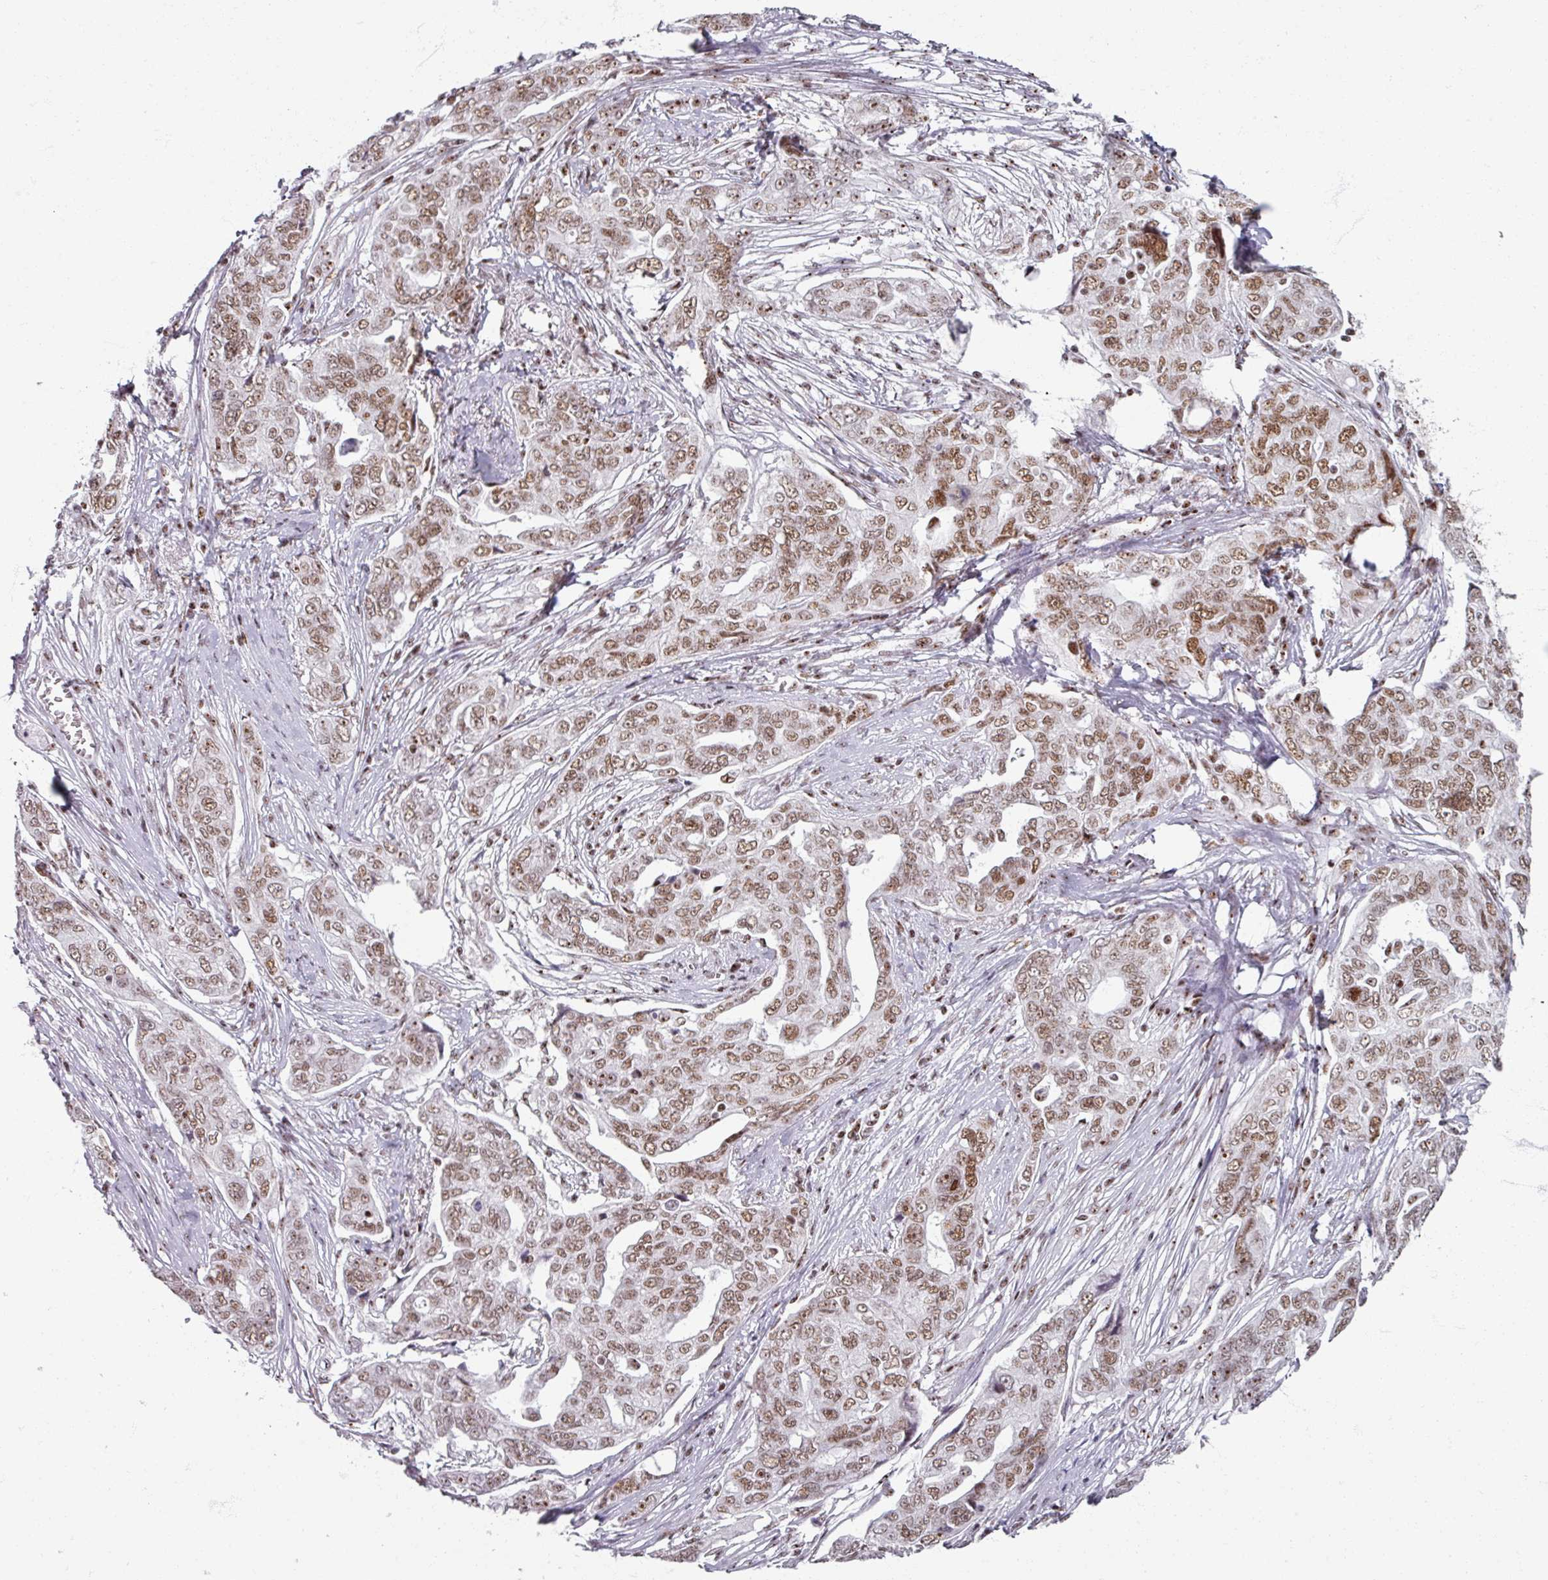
{"staining": {"intensity": "moderate", "quantity": ">75%", "location": "nuclear"}, "tissue": "ovarian cancer", "cell_type": "Tumor cells", "image_type": "cancer", "snomed": [{"axis": "morphology", "description": "Carcinoma, endometroid"}, {"axis": "topography", "description": "Ovary"}], "caption": "Immunohistochemical staining of ovarian cancer (endometroid carcinoma) displays medium levels of moderate nuclear protein positivity in approximately >75% of tumor cells.", "gene": "ADAR", "patient": {"sex": "female", "age": 70}}